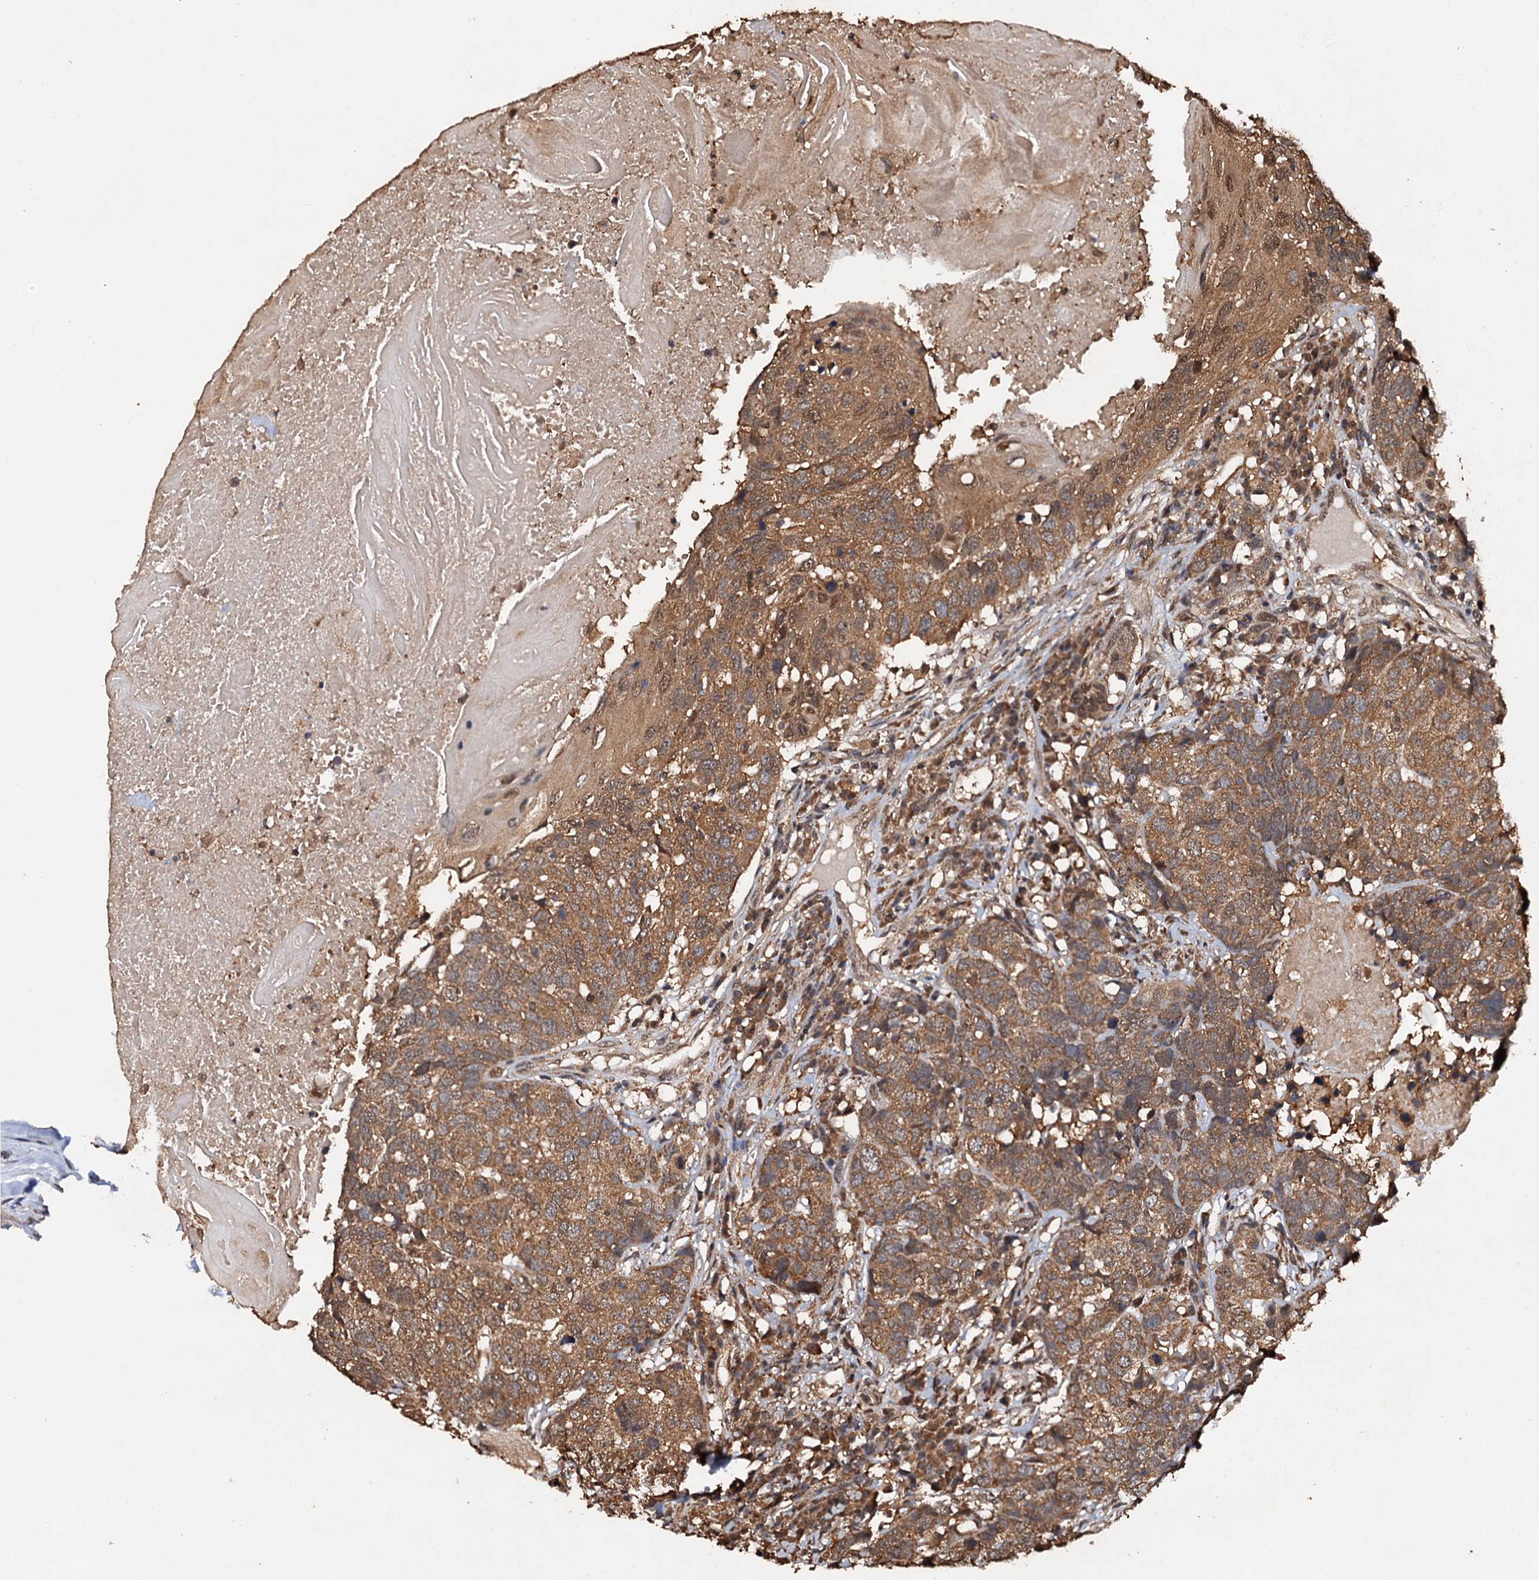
{"staining": {"intensity": "moderate", "quantity": ">75%", "location": "cytoplasmic/membranous"}, "tissue": "head and neck cancer", "cell_type": "Tumor cells", "image_type": "cancer", "snomed": [{"axis": "morphology", "description": "Squamous cell carcinoma, NOS"}, {"axis": "topography", "description": "Head-Neck"}], "caption": "A photomicrograph of human head and neck cancer (squamous cell carcinoma) stained for a protein exhibits moderate cytoplasmic/membranous brown staining in tumor cells.", "gene": "PSMD9", "patient": {"sex": "male", "age": 66}}